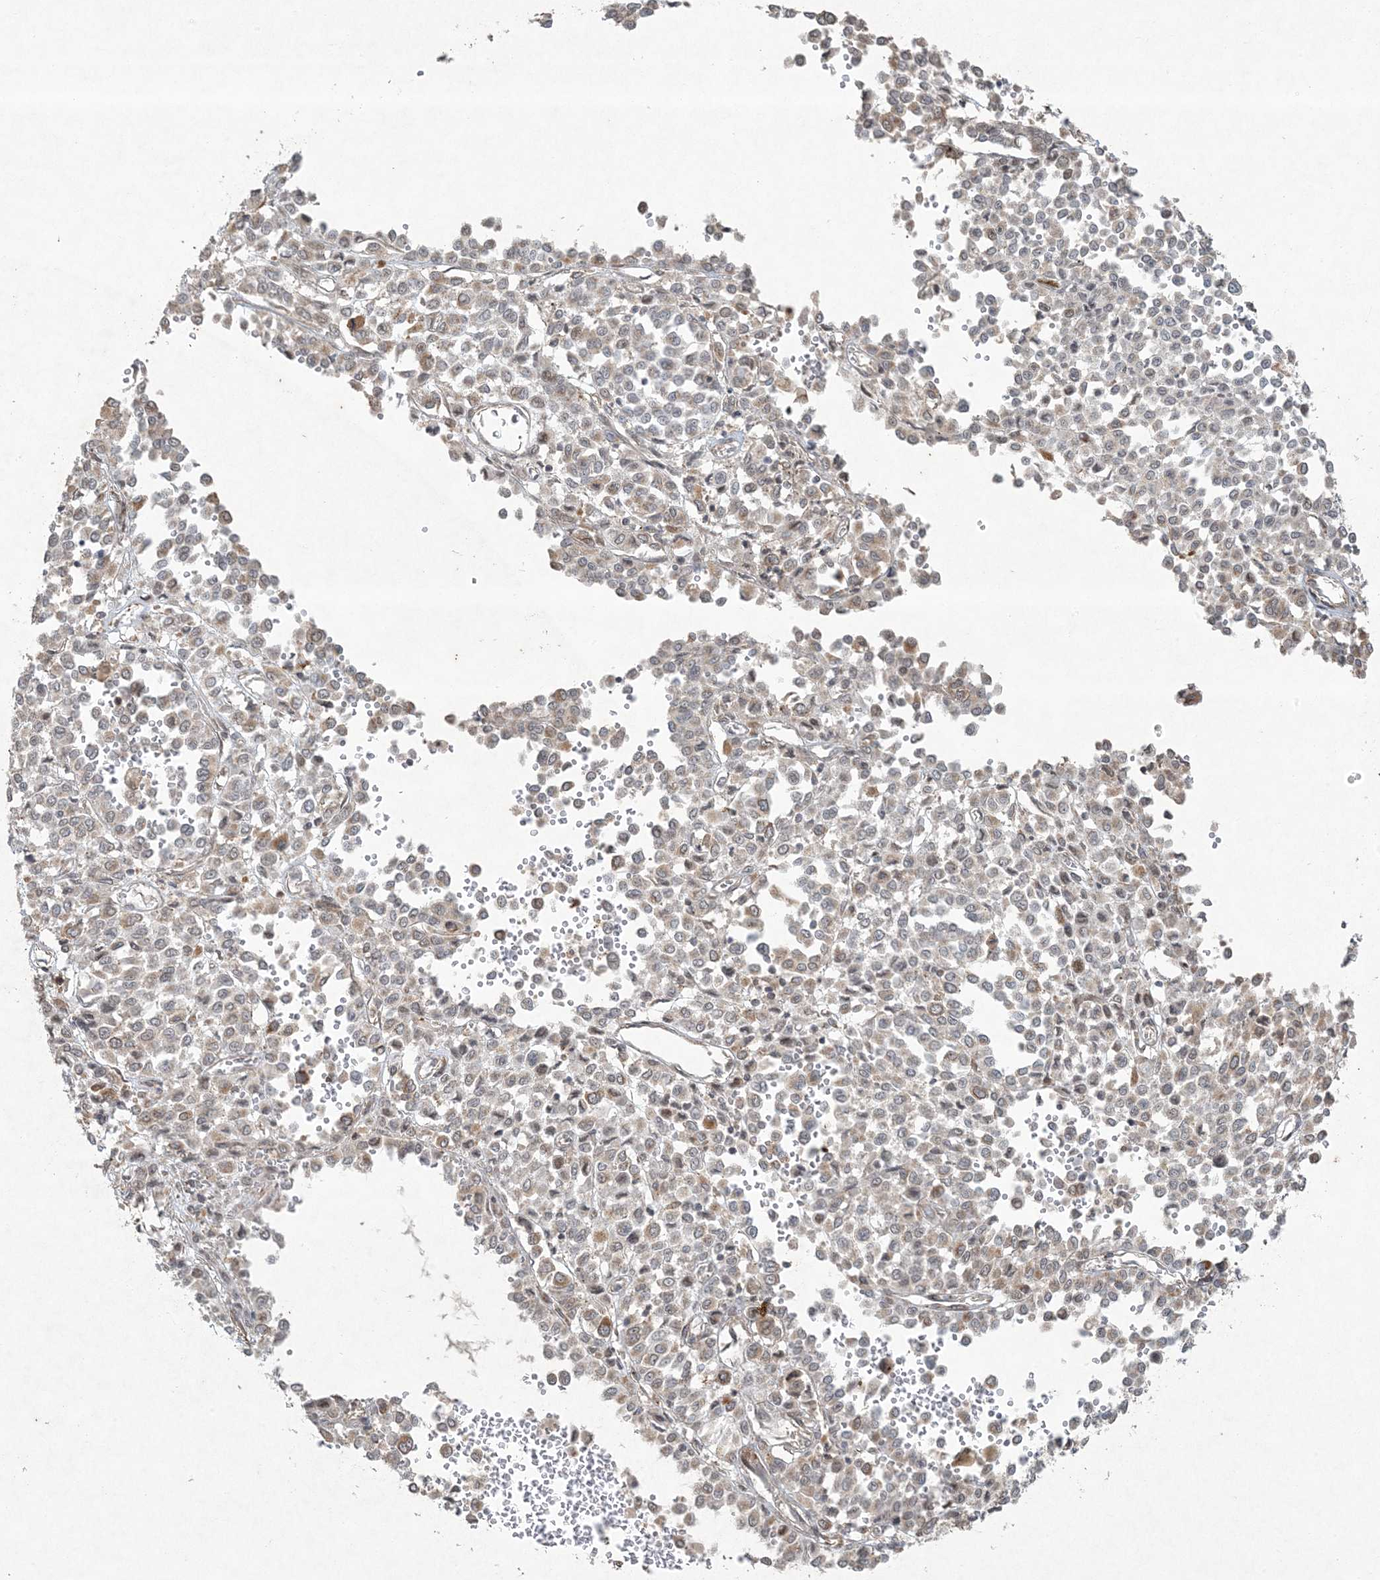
{"staining": {"intensity": "weak", "quantity": "<25%", "location": "cytoplasmic/membranous"}, "tissue": "melanoma", "cell_type": "Tumor cells", "image_type": "cancer", "snomed": [{"axis": "morphology", "description": "Malignant melanoma, Metastatic site"}, {"axis": "topography", "description": "Pancreas"}], "caption": "Immunohistochemistry of human malignant melanoma (metastatic site) reveals no staining in tumor cells.", "gene": "ZNF263", "patient": {"sex": "female", "age": 30}}